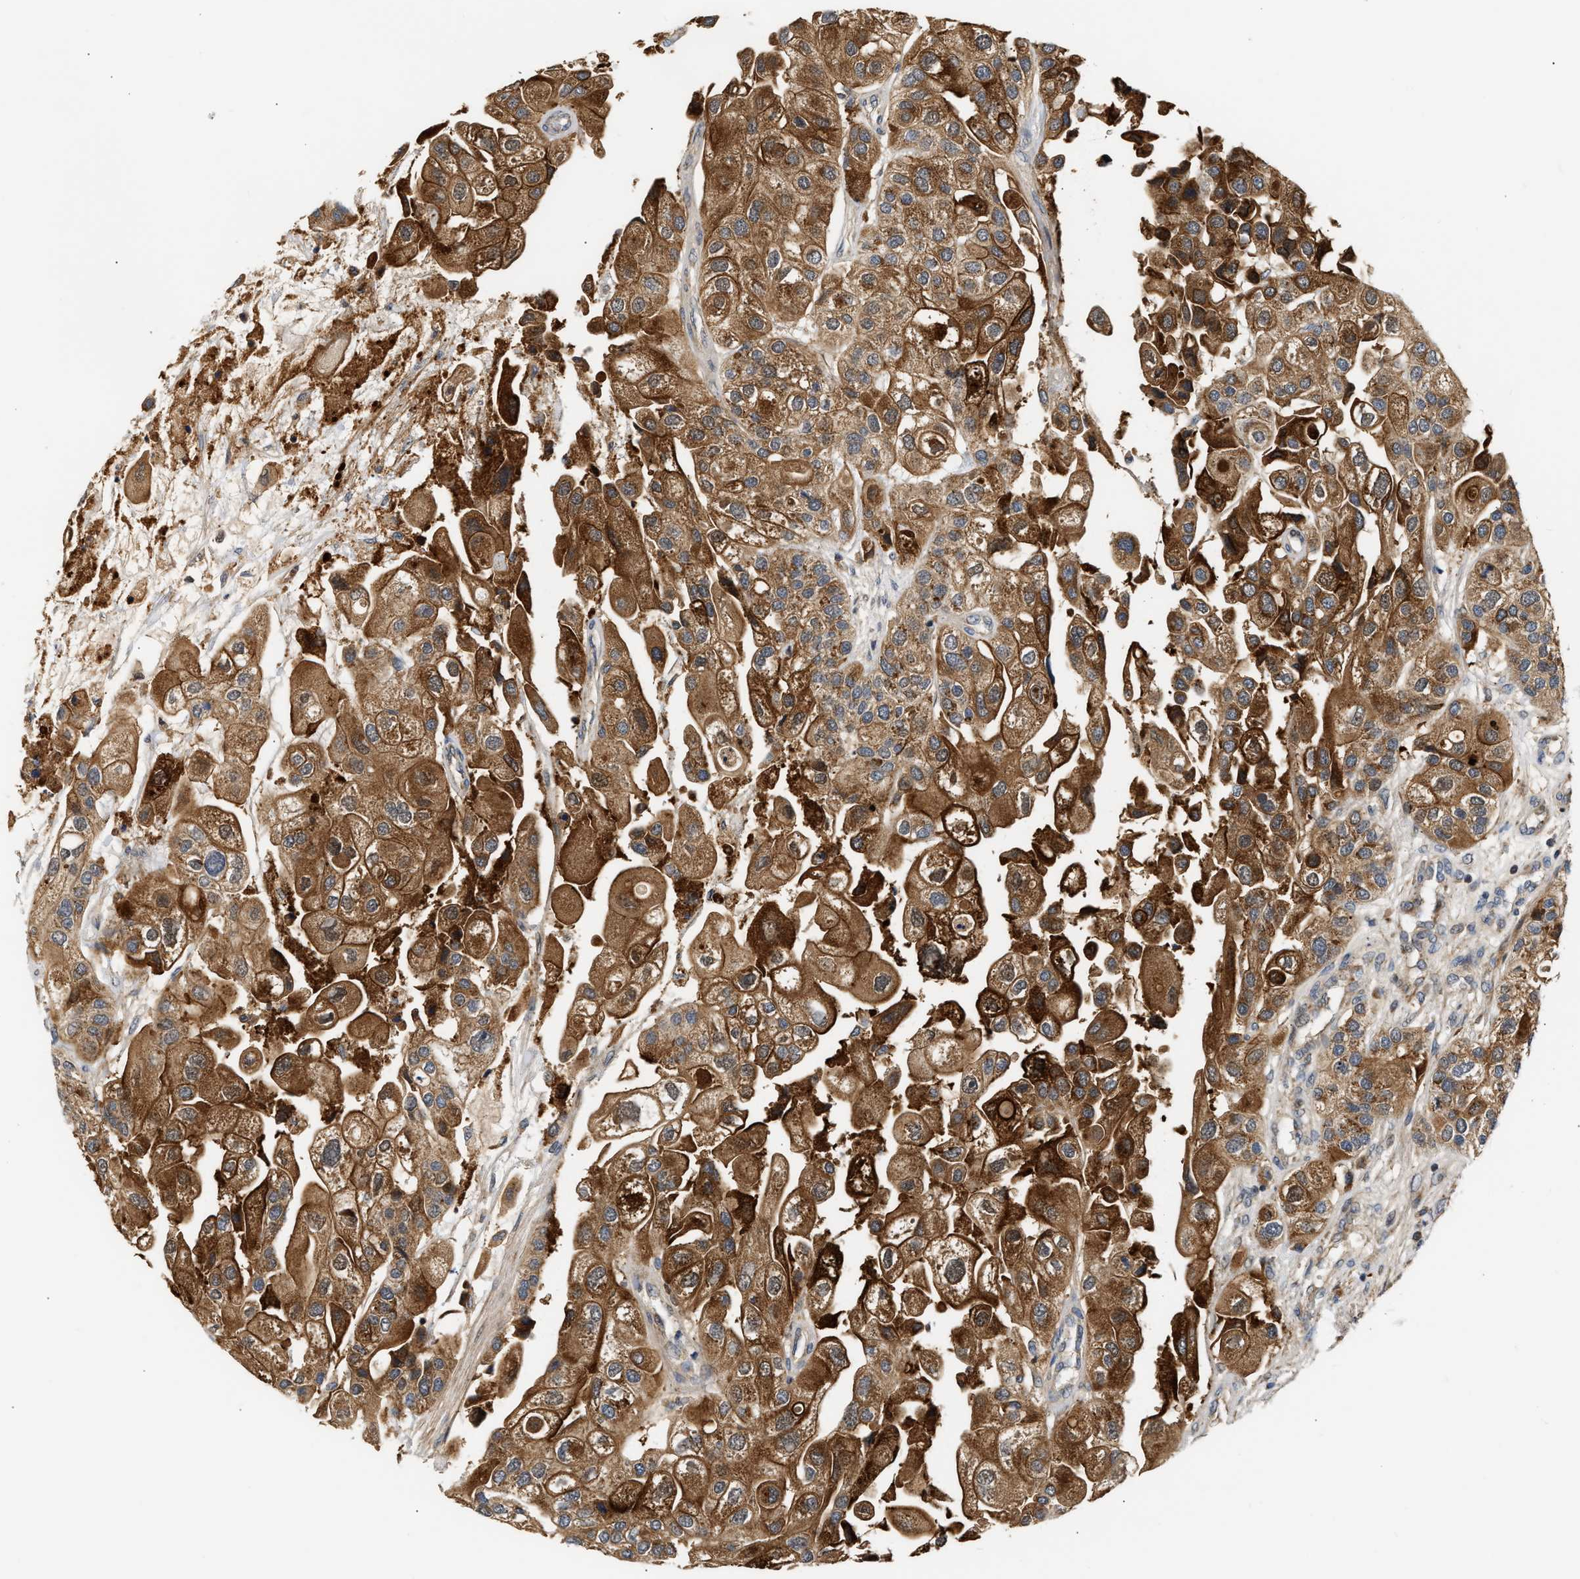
{"staining": {"intensity": "strong", "quantity": ">75%", "location": "cytoplasmic/membranous"}, "tissue": "urothelial cancer", "cell_type": "Tumor cells", "image_type": "cancer", "snomed": [{"axis": "morphology", "description": "Urothelial carcinoma, High grade"}, {"axis": "topography", "description": "Urinary bladder"}], "caption": "Strong cytoplasmic/membranous staining is present in approximately >75% of tumor cells in high-grade urothelial carcinoma.", "gene": "EXTL2", "patient": {"sex": "female", "age": 64}}